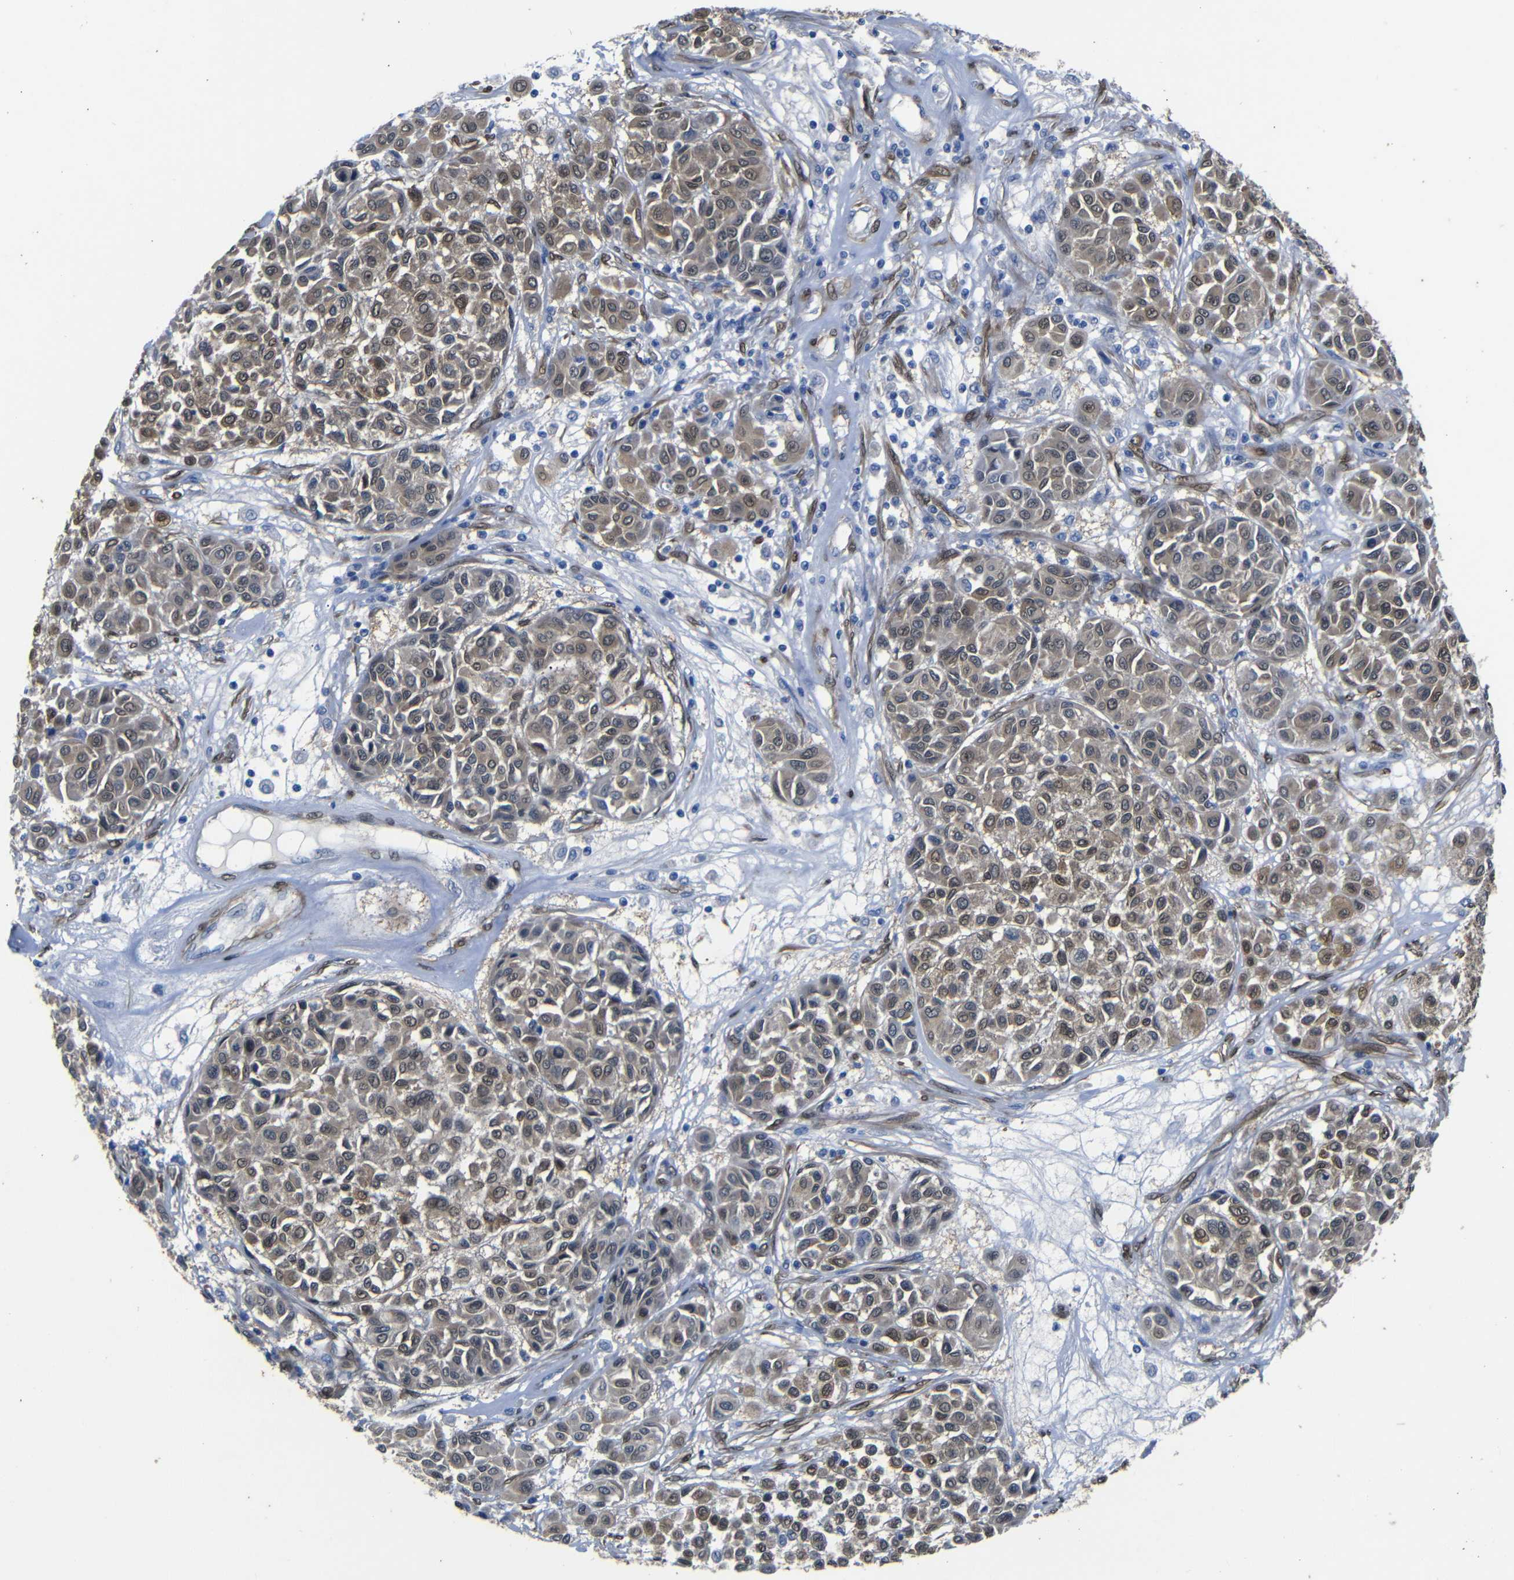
{"staining": {"intensity": "weak", "quantity": ">75%", "location": "cytoplasmic/membranous"}, "tissue": "melanoma", "cell_type": "Tumor cells", "image_type": "cancer", "snomed": [{"axis": "morphology", "description": "Malignant melanoma, Metastatic site"}, {"axis": "topography", "description": "Soft tissue"}], "caption": "Malignant melanoma (metastatic site) was stained to show a protein in brown. There is low levels of weak cytoplasmic/membranous positivity in about >75% of tumor cells.", "gene": "YAP1", "patient": {"sex": "male", "age": 41}}